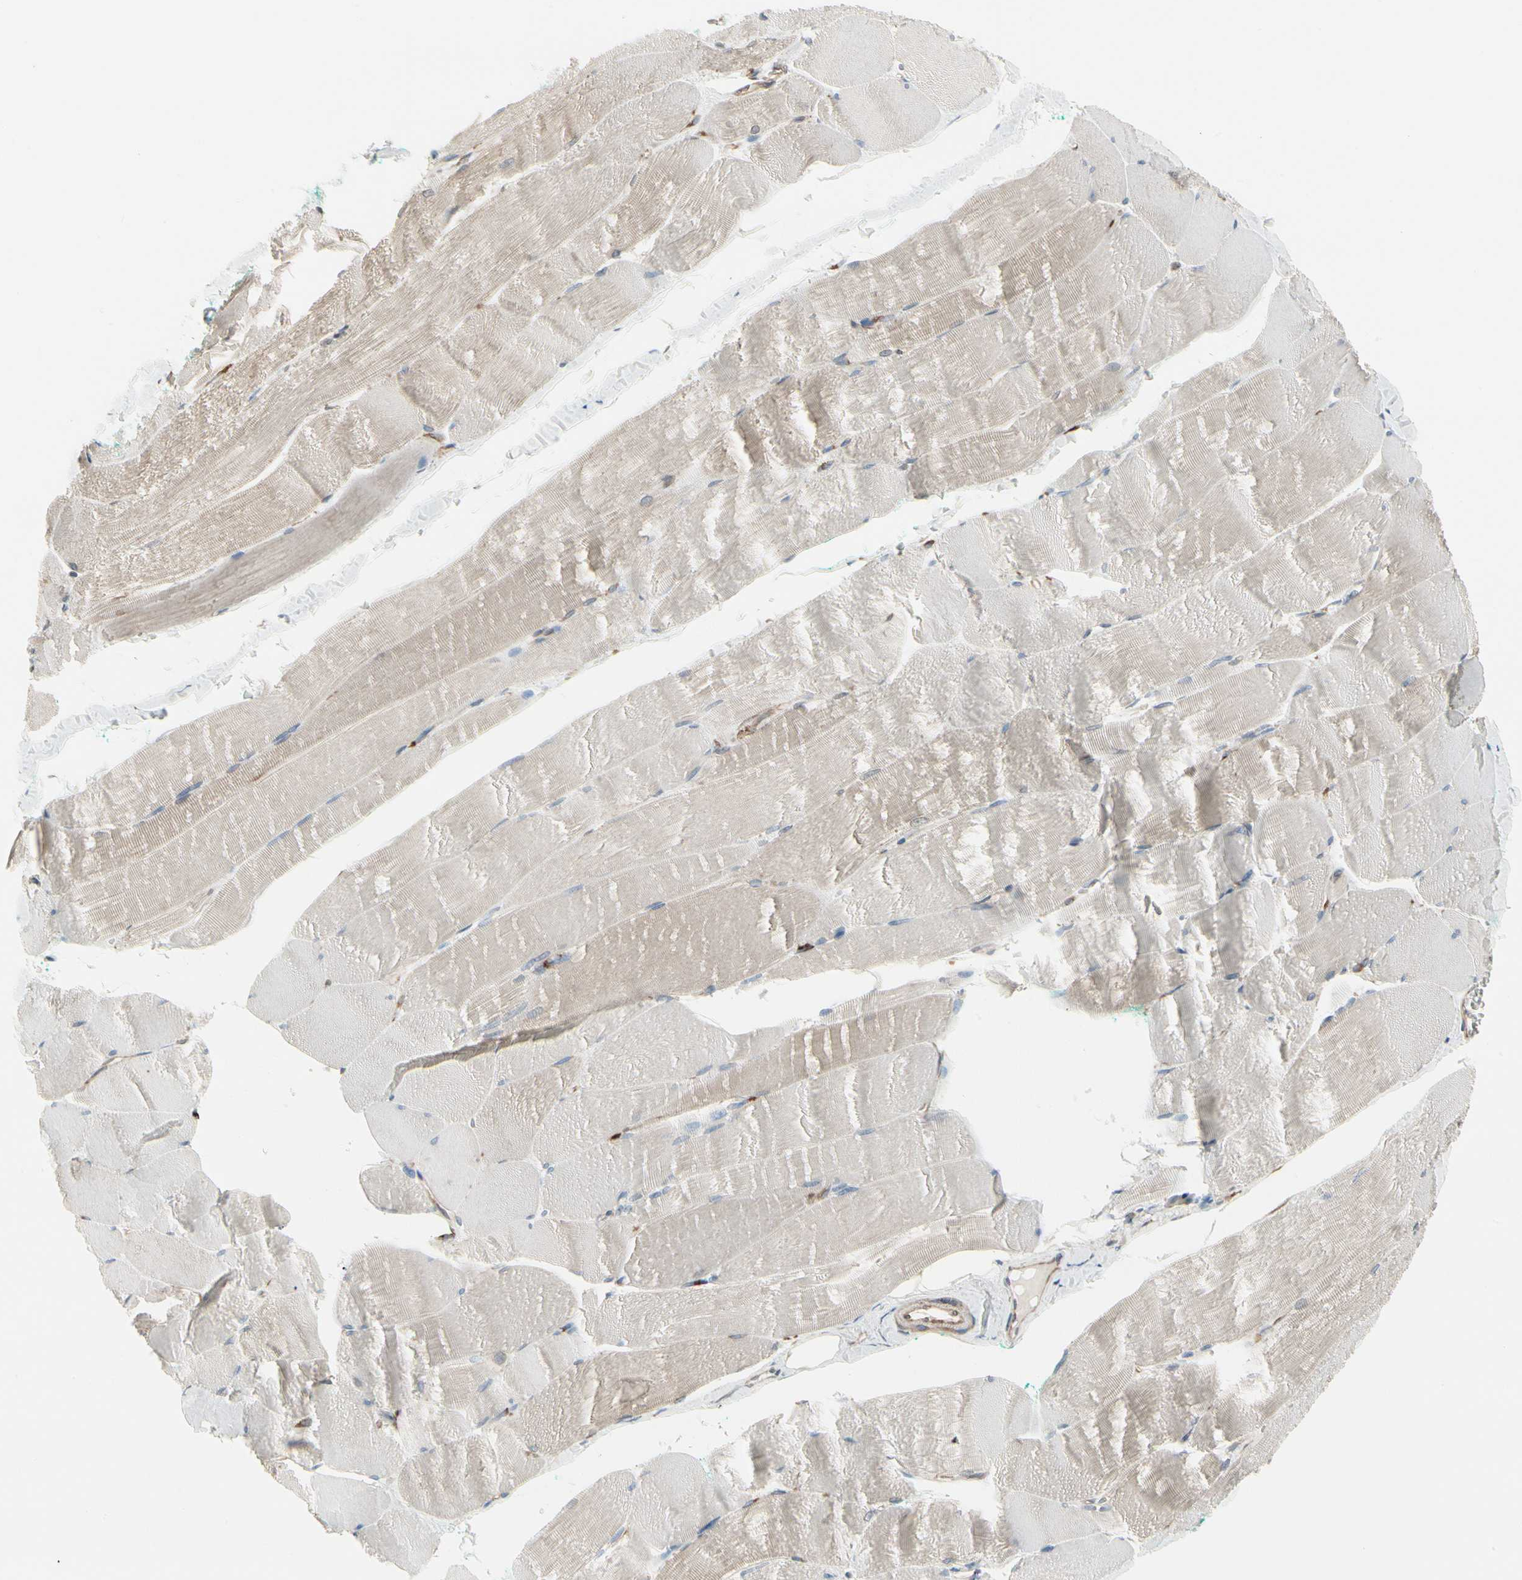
{"staining": {"intensity": "weak", "quantity": "25%-75%", "location": "cytoplasmic/membranous"}, "tissue": "skeletal muscle", "cell_type": "Myocytes", "image_type": "normal", "snomed": [{"axis": "morphology", "description": "Normal tissue, NOS"}, {"axis": "morphology", "description": "Squamous cell carcinoma, NOS"}, {"axis": "topography", "description": "Skeletal muscle"}], "caption": "Protein staining exhibits weak cytoplasmic/membranous staining in approximately 25%-75% of myocytes in normal skeletal muscle. The protein of interest is stained brown, and the nuclei are stained in blue (DAB IHC with brightfield microscopy, high magnification).", "gene": "FNDC3A", "patient": {"sex": "male", "age": 51}}